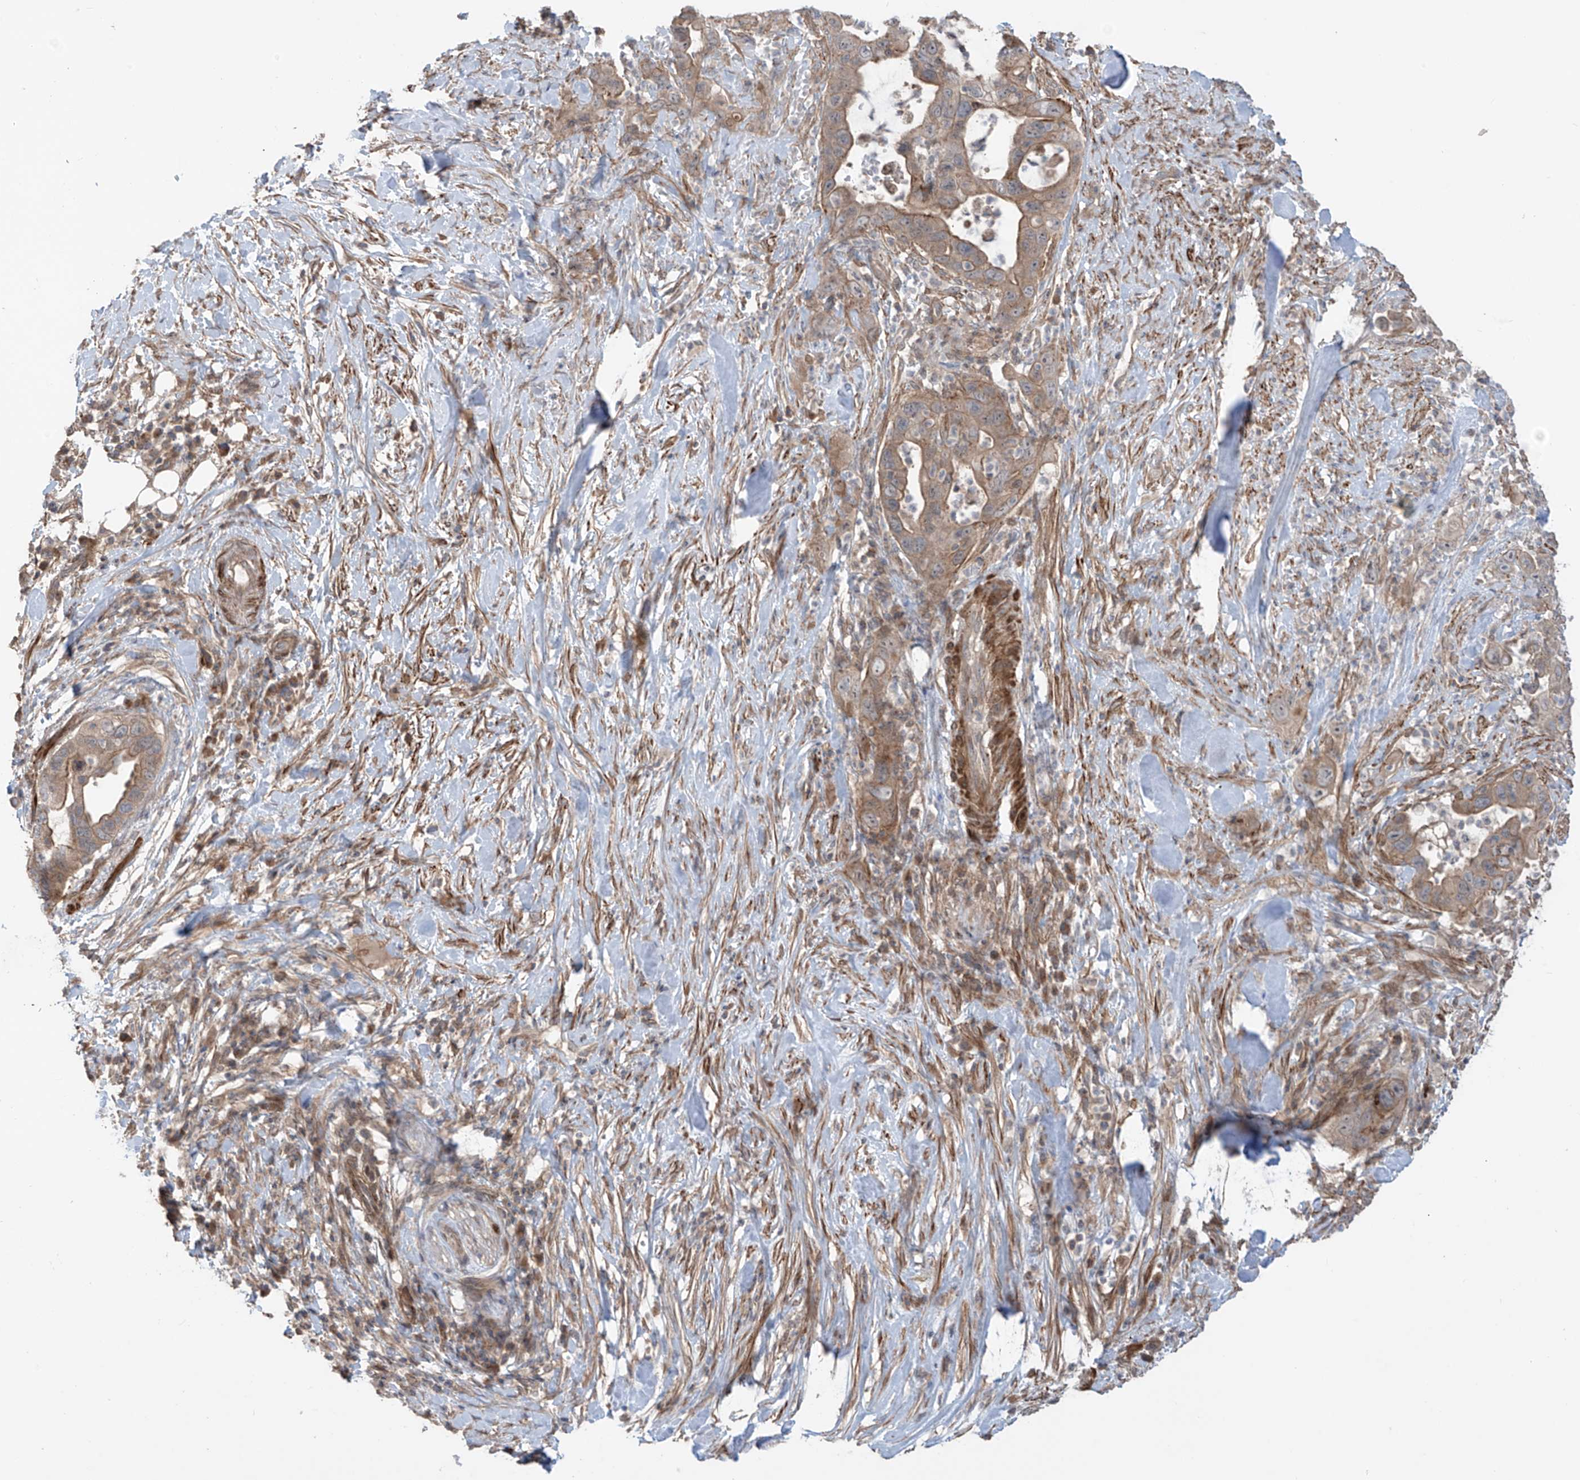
{"staining": {"intensity": "weak", "quantity": ">75%", "location": "cytoplasmic/membranous"}, "tissue": "pancreatic cancer", "cell_type": "Tumor cells", "image_type": "cancer", "snomed": [{"axis": "morphology", "description": "Adenocarcinoma, NOS"}, {"axis": "topography", "description": "Pancreas"}], "caption": "This micrograph exhibits immunohistochemistry staining of human pancreatic cancer (adenocarcinoma), with low weak cytoplasmic/membranous positivity in about >75% of tumor cells.", "gene": "LRRC74A", "patient": {"sex": "female", "age": 71}}